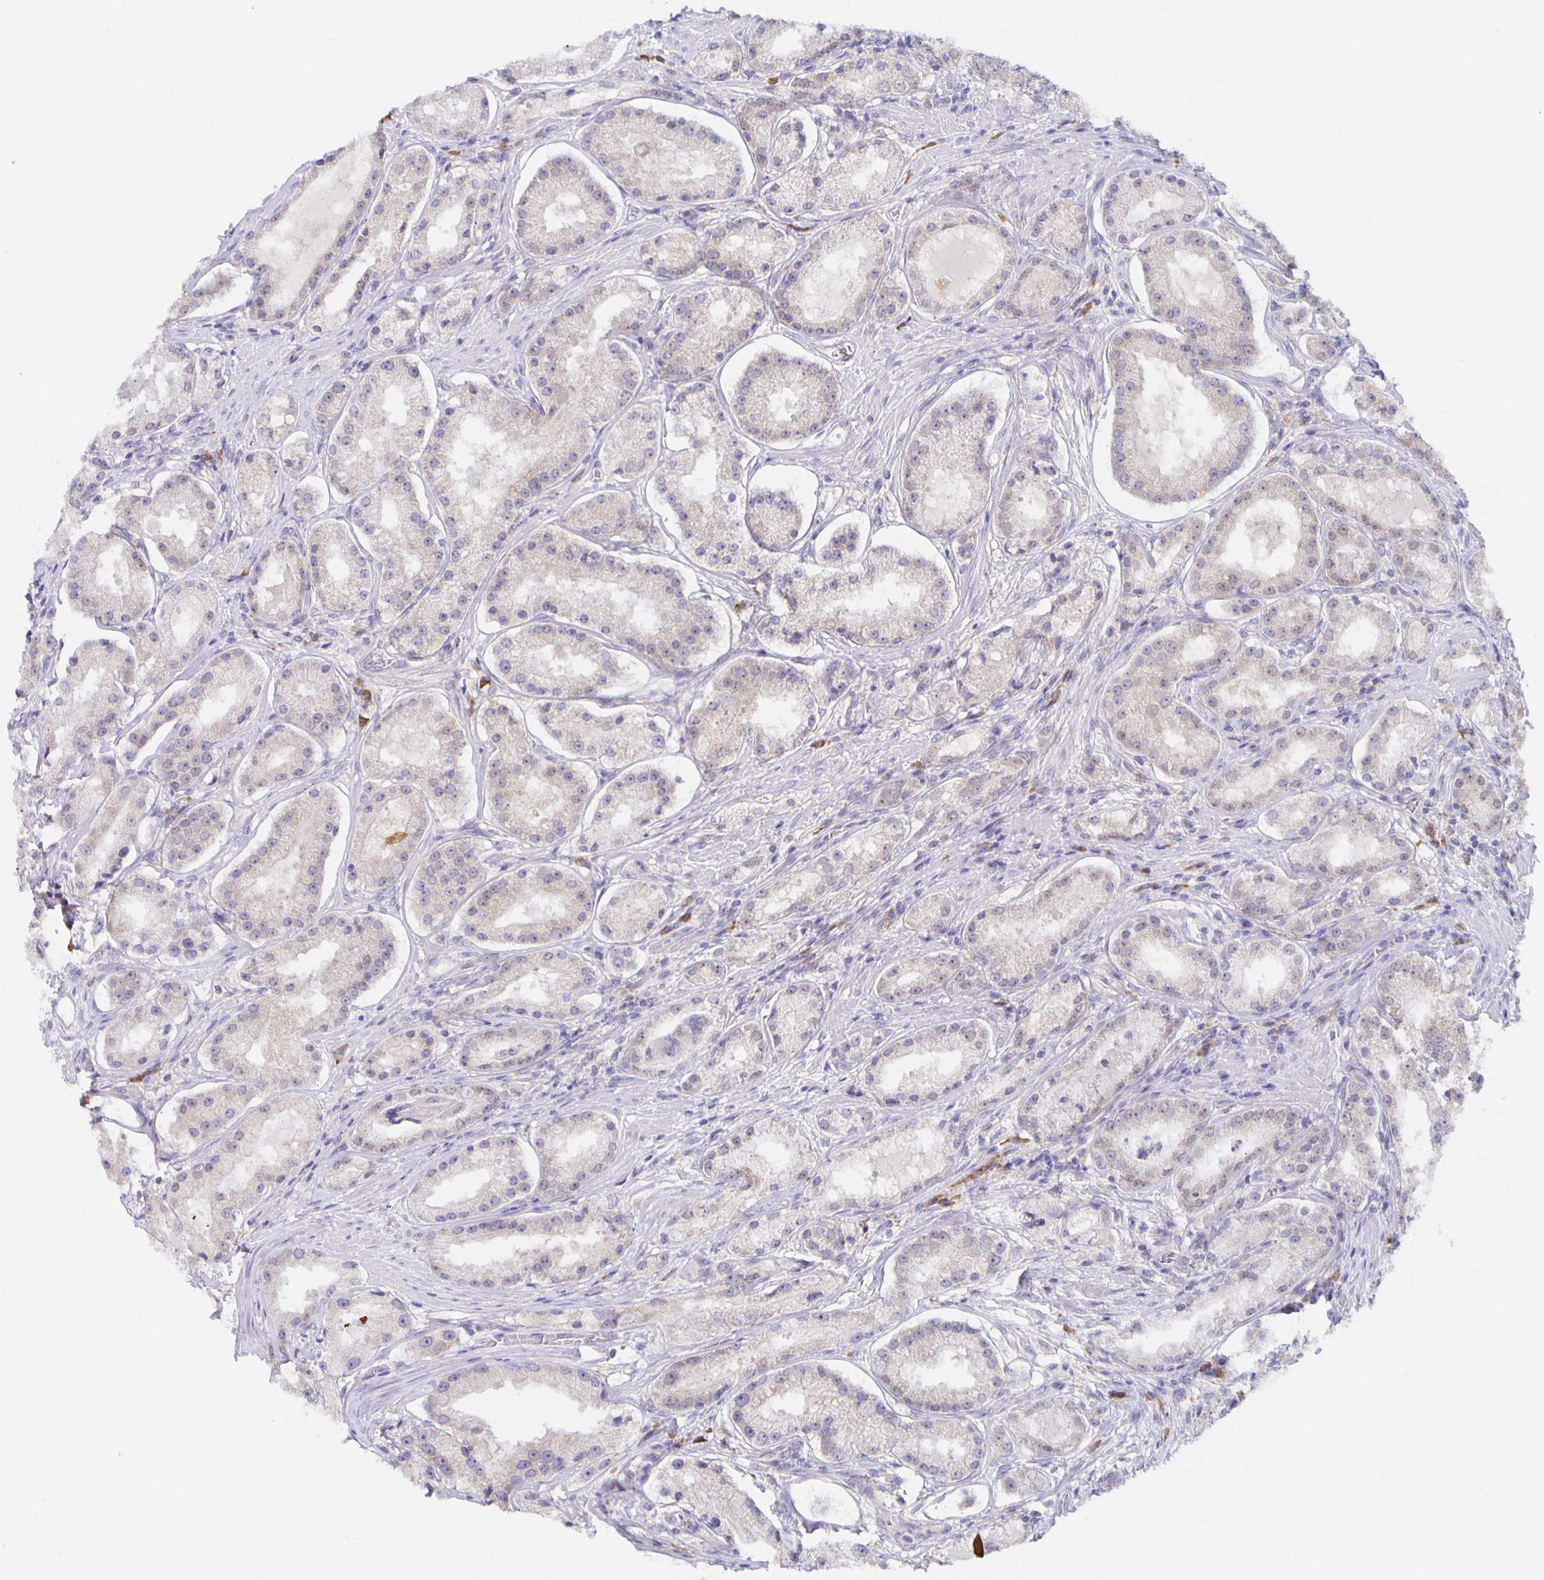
{"staining": {"intensity": "negative", "quantity": "none", "location": "none"}, "tissue": "prostate cancer", "cell_type": "Tumor cells", "image_type": "cancer", "snomed": [{"axis": "morphology", "description": "Adenocarcinoma, Low grade"}, {"axis": "topography", "description": "Prostate"}], "caption": "Immunohistochemistry (IHC) histopathology image of adenocarcinoma (low-grade) (prostate) stained for a protein (brown), which shows no staining in tumor cells.", "gene": "BAD", "patient": {"sex": "male", "age": 57}}